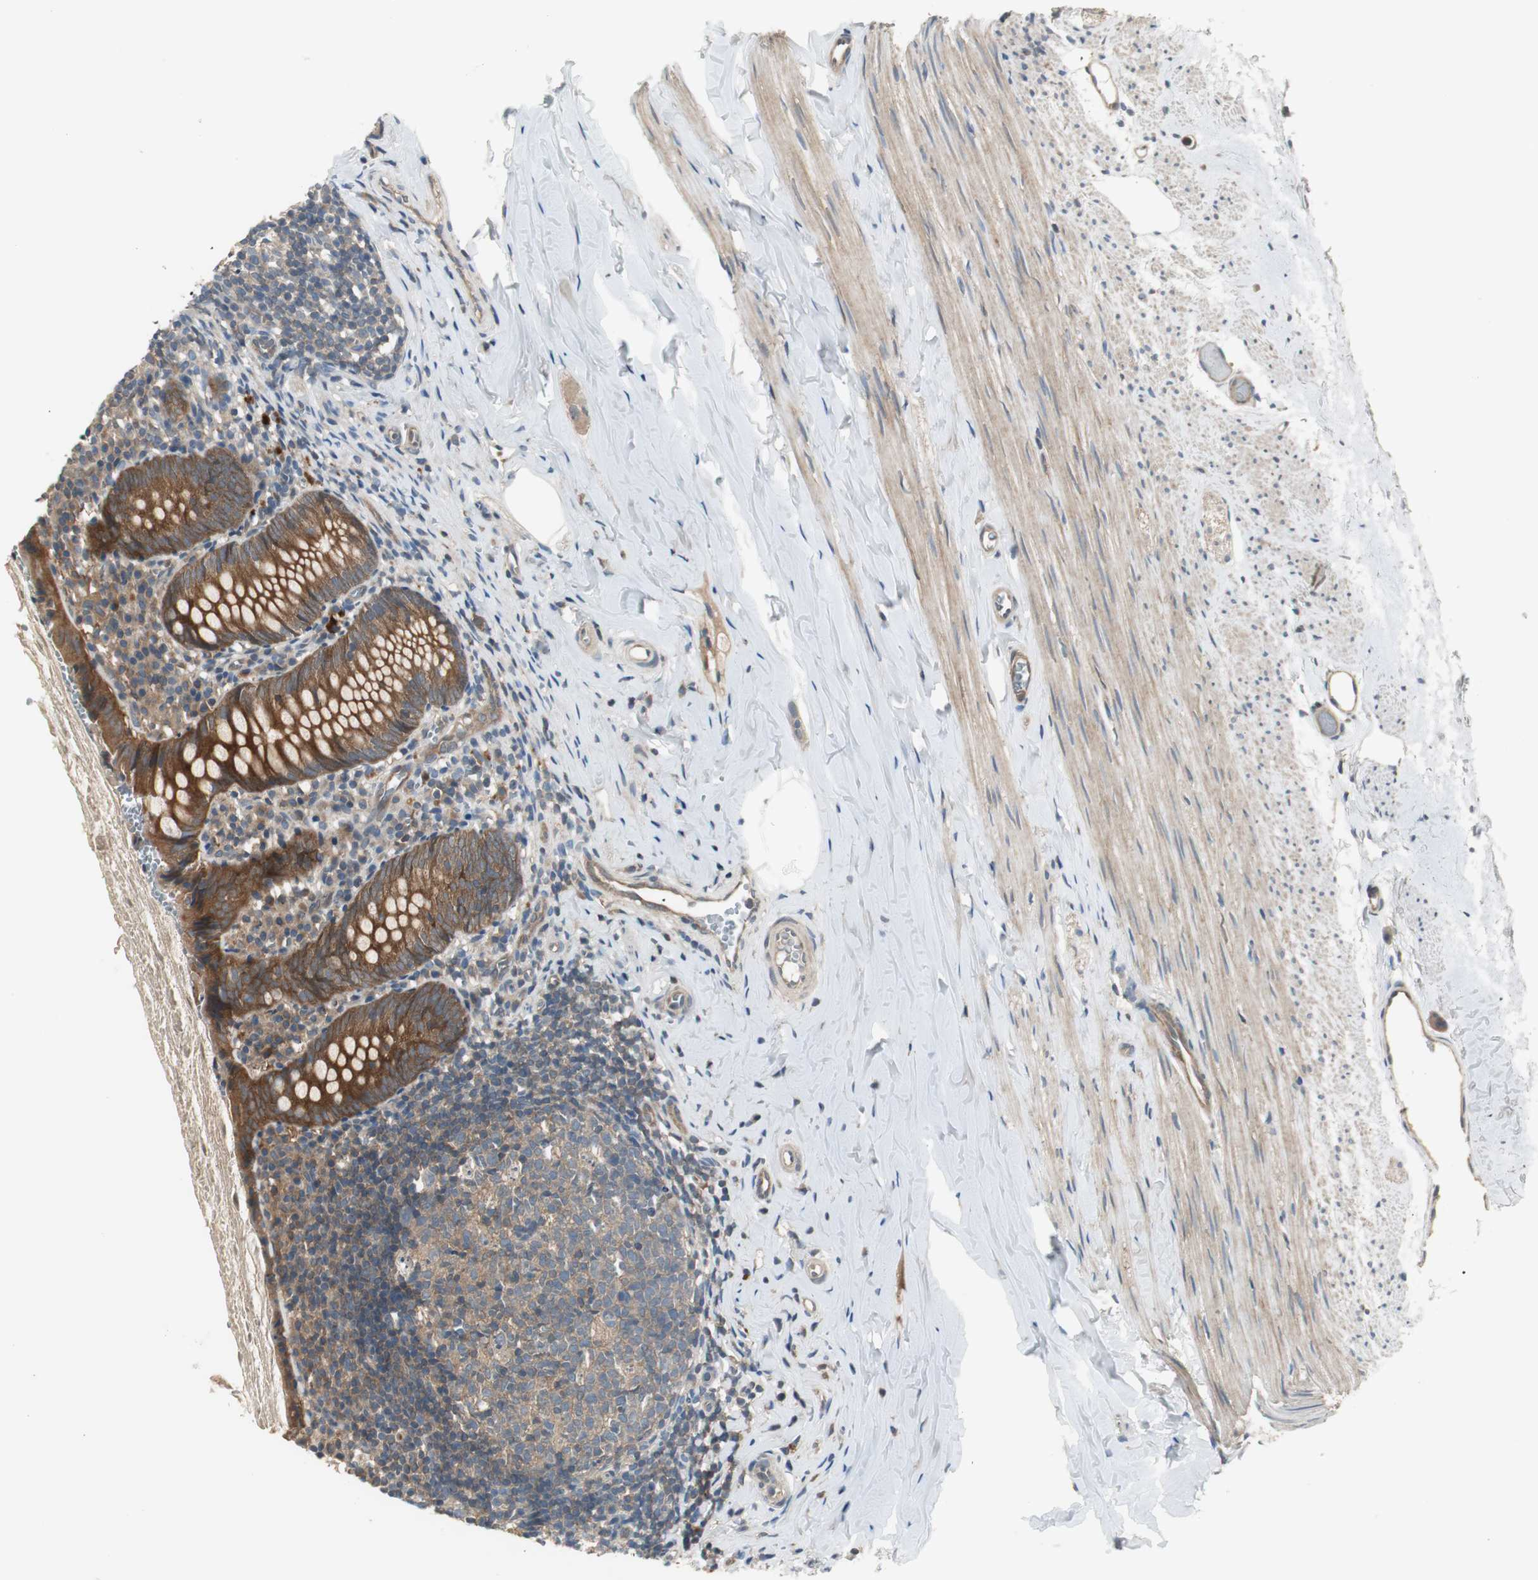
{"staining": {"intensity": "strong", "quantity": ">75%", "location": "cytoplasmic/membranous"}, "tissue": "appendix", "cell_type": "Glandular cells", "image_type": "normal", "snomed": [{"axis": "morphology", "description": "Normal tissue, NOS"}, {"axis": "topography", "description": "Appendix"}], "caption": "Glandular cells exhibit high levels of strong cytoplasmic/membranous expression in approximately >75% of cells in unremarkable appendix. The staining was performed using DAB to visualize the protein expression in brown, while the nuclei were stained in blue with hematoxylin (Magnification: 20x).", "gene": "PRKAA1", "patient": {"sex": "female", "age": 10}}